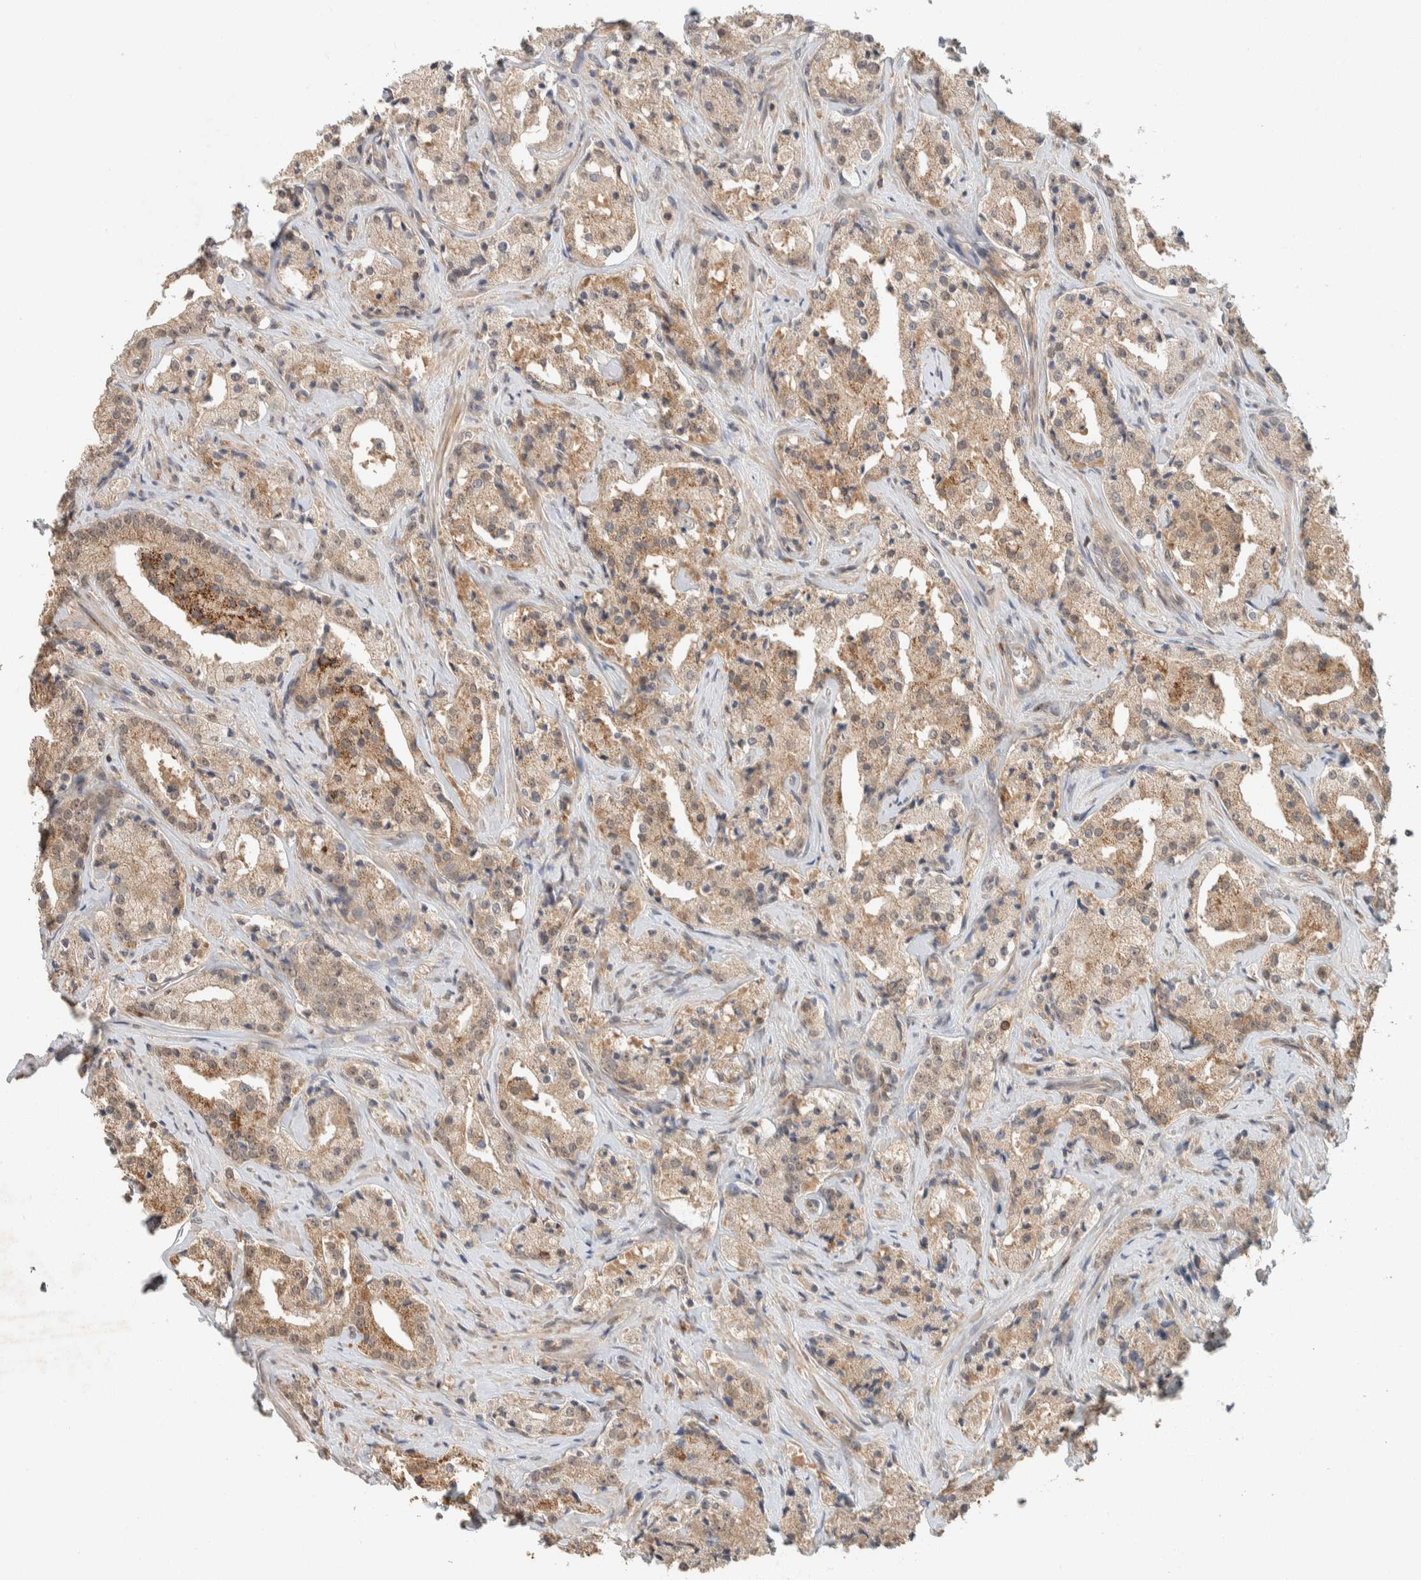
{"staining": {"intensity": "moderate", "quantity": ">75%", "location": "cytoplasmic/membranous"}, "tissue": "prostate cancer", "cell_type": "Tumor cells", "image_type": "cancer", "snomed": [{"axis": "morphology", "description": "Adenocarcinoma, High grade"}, {"axis": "topography", "description": "Prostate"}], "caption": "Prostate high-grade adenocarcinoma stained for a protein exhibits moderate cytoplasmic/membranous positivity in tumor cells.", "gene": "ZNF567", "patient": {"sex": "male", "age": 63}}